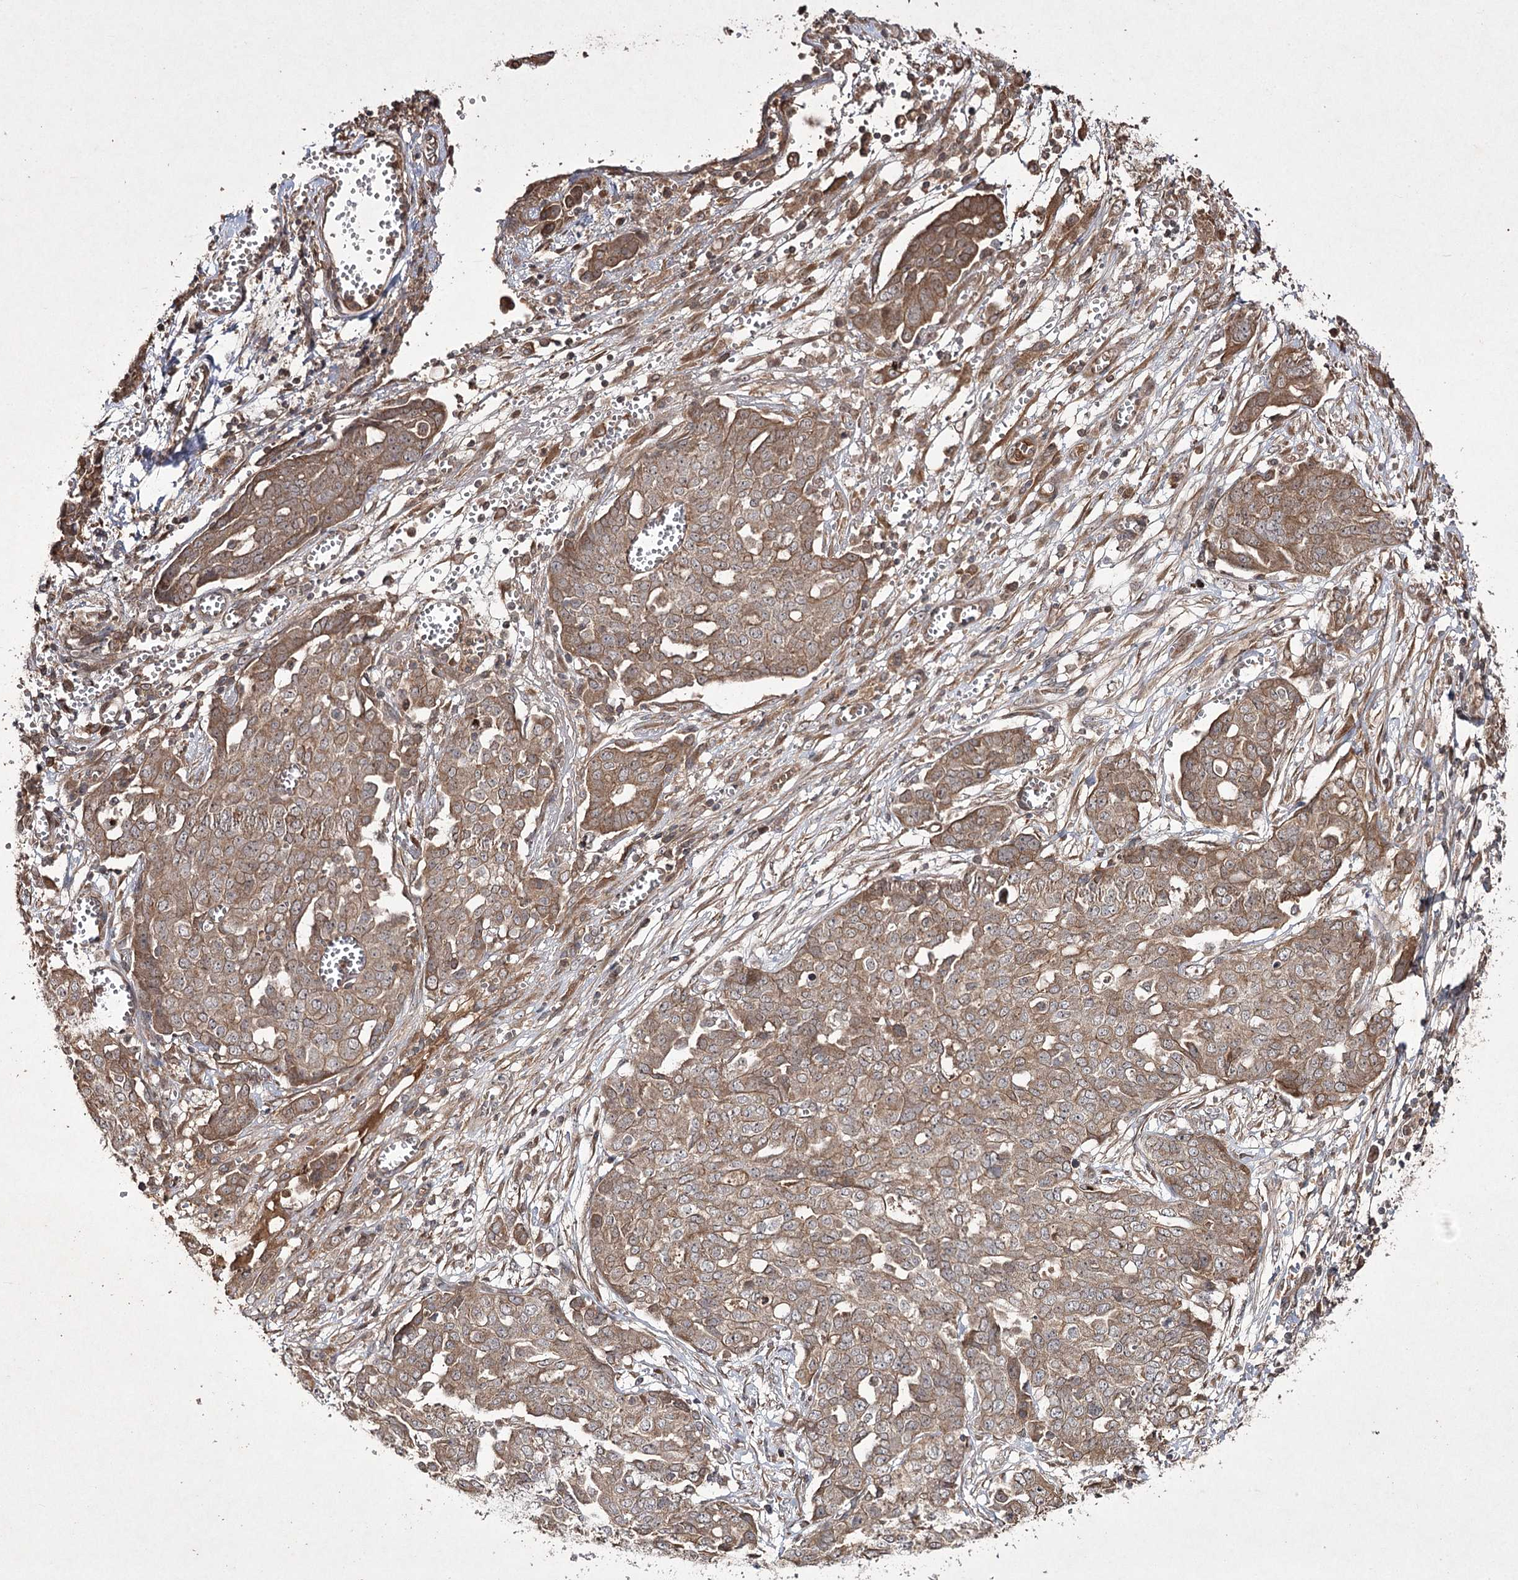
{"staining": {"intensity": "moderate", "quantity": ">75%", "location": "cytoplasmic/membranous"}, "tissue": "ovarian cancer", "cell_type": "Tumor cells", "image_type": "cancer", "snomed": [{"axis": "morphology", "description": "Cystadenocarcinoma, serous, NOS"}, {"axis": "topography", "description": "Soft tissue"}, {"axis": "topography", "description": "Ovary"}], "caption": "There is medium levels of moderate cytoplasmic/membranous staining in tumor cells of ovarian cancer, as demonstrated by immunohistochemical staining (brown color).", "gene": "FANCL", "patient": {"sex": "female", "age": 57}}